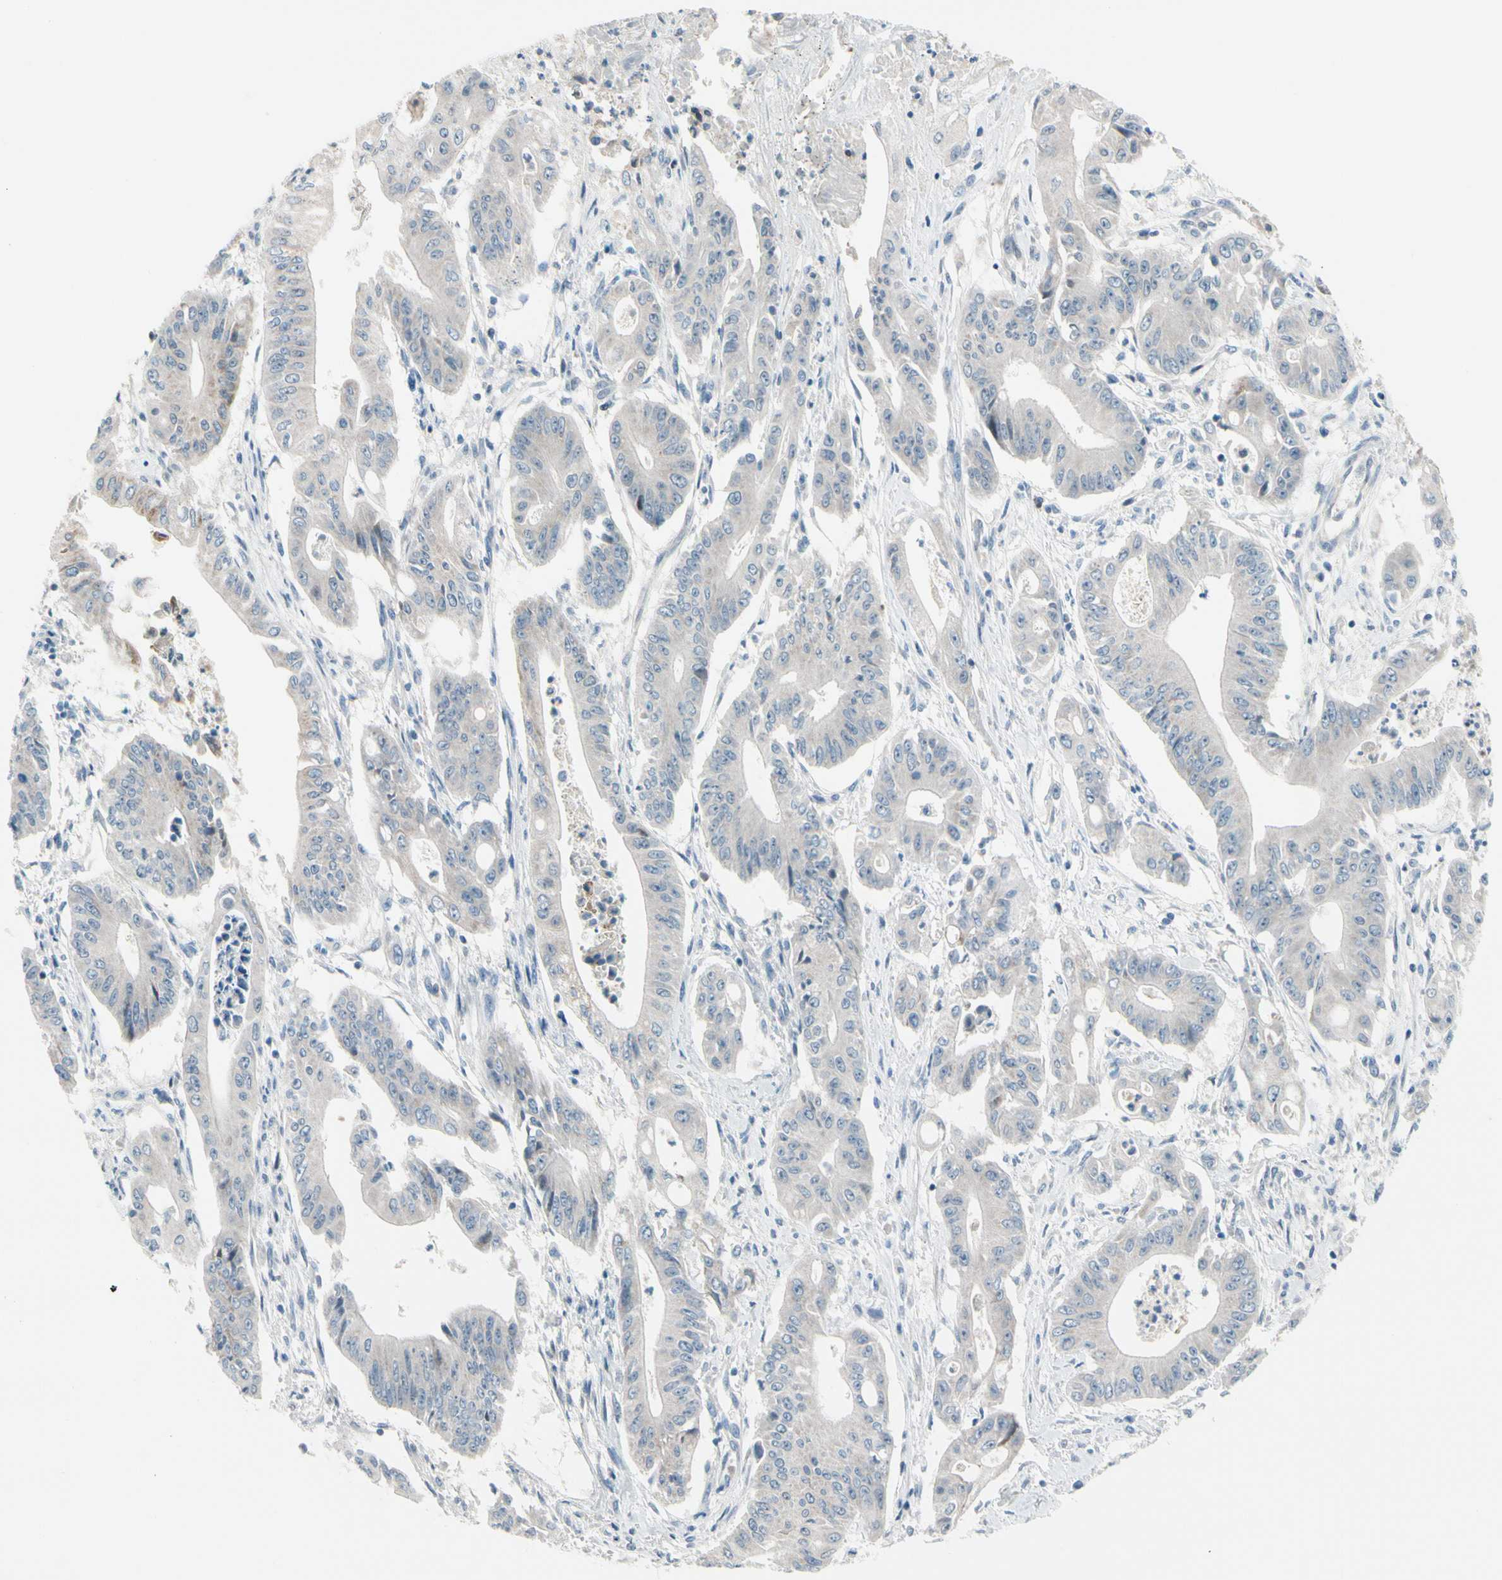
{"staining": {"intensity": "weak", "quantity": "<25%", "location": "cytoplasmic/membranous"}, "tissue": "pancreatic cancer", "cell_type": "Tumor cells", "image_type": "cancer", "snomed": [{"axis": "morphology", "description": "Normal tissue, NOS"}, {"axis": "topography", "description": "Lymph node"}], "caption": "This is a histopathology image of IHC staining of pancreatic cancer, which shows no expression in tumor cells.", "gene": "CFAP36", "patient": {"sex": "male", "age": 62}}